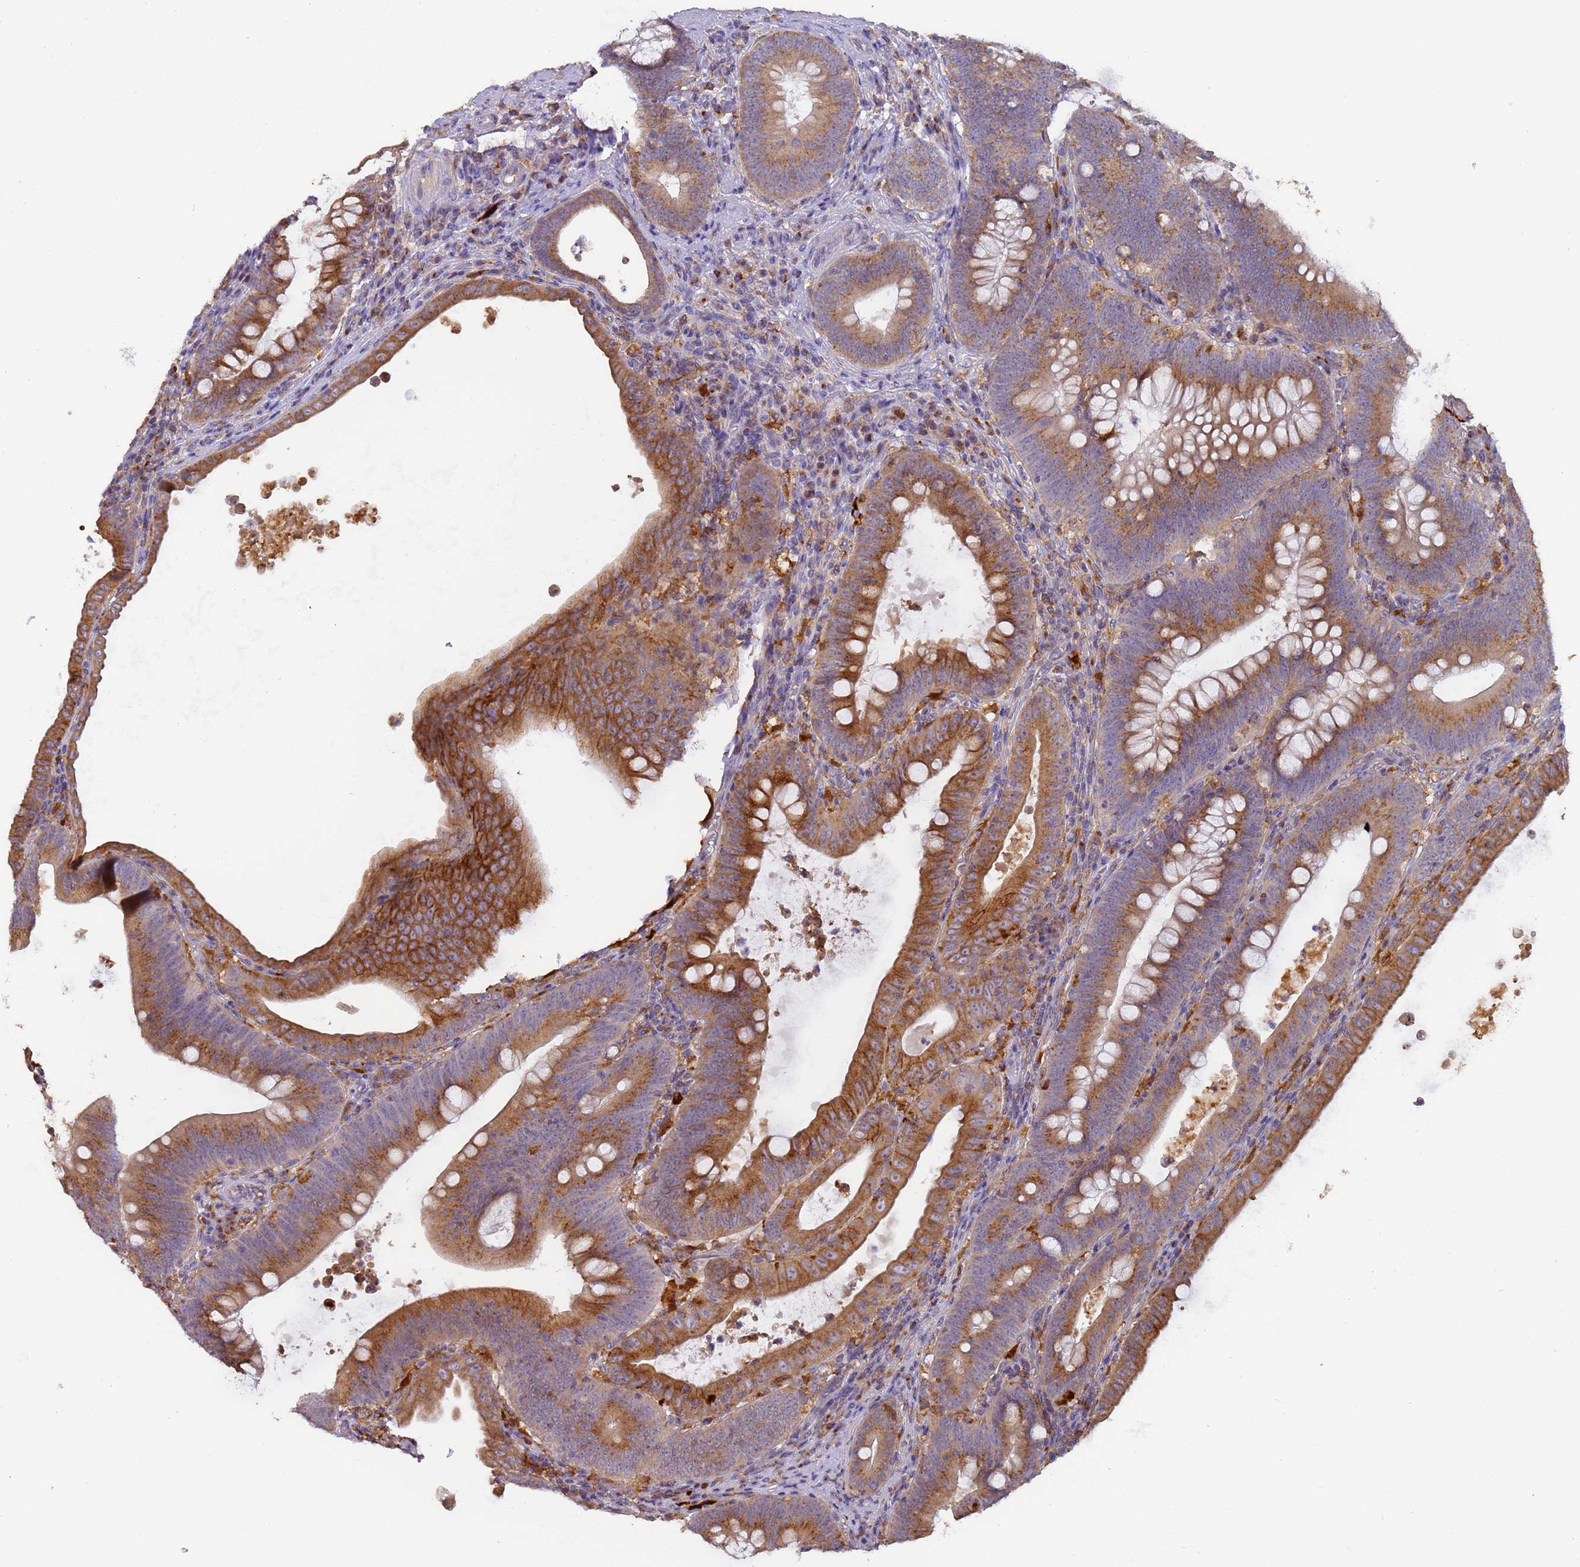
{"staining": {"intensity": "strong", "quantity": ">75%", "location": "cytoplasmic/membranous"}, "tissue": "colorectal cancer", "cell_type": "Tumor cells", "image_type": "cancer", "snomed": [{"axis": "morphology", "description": "Normal tissue, NOS"}, {"axis": "topography", "description": "Colon"}], "caption": "Brown immunohistochemical staining in colorectal cancer shows strong cytoplasmic/membranous staining in about >75% of tumor cells. (IHC, brightfield microscopy, high magnification).", "gene": "M6PR", "patient": {"sex": "female", "age": 82}}